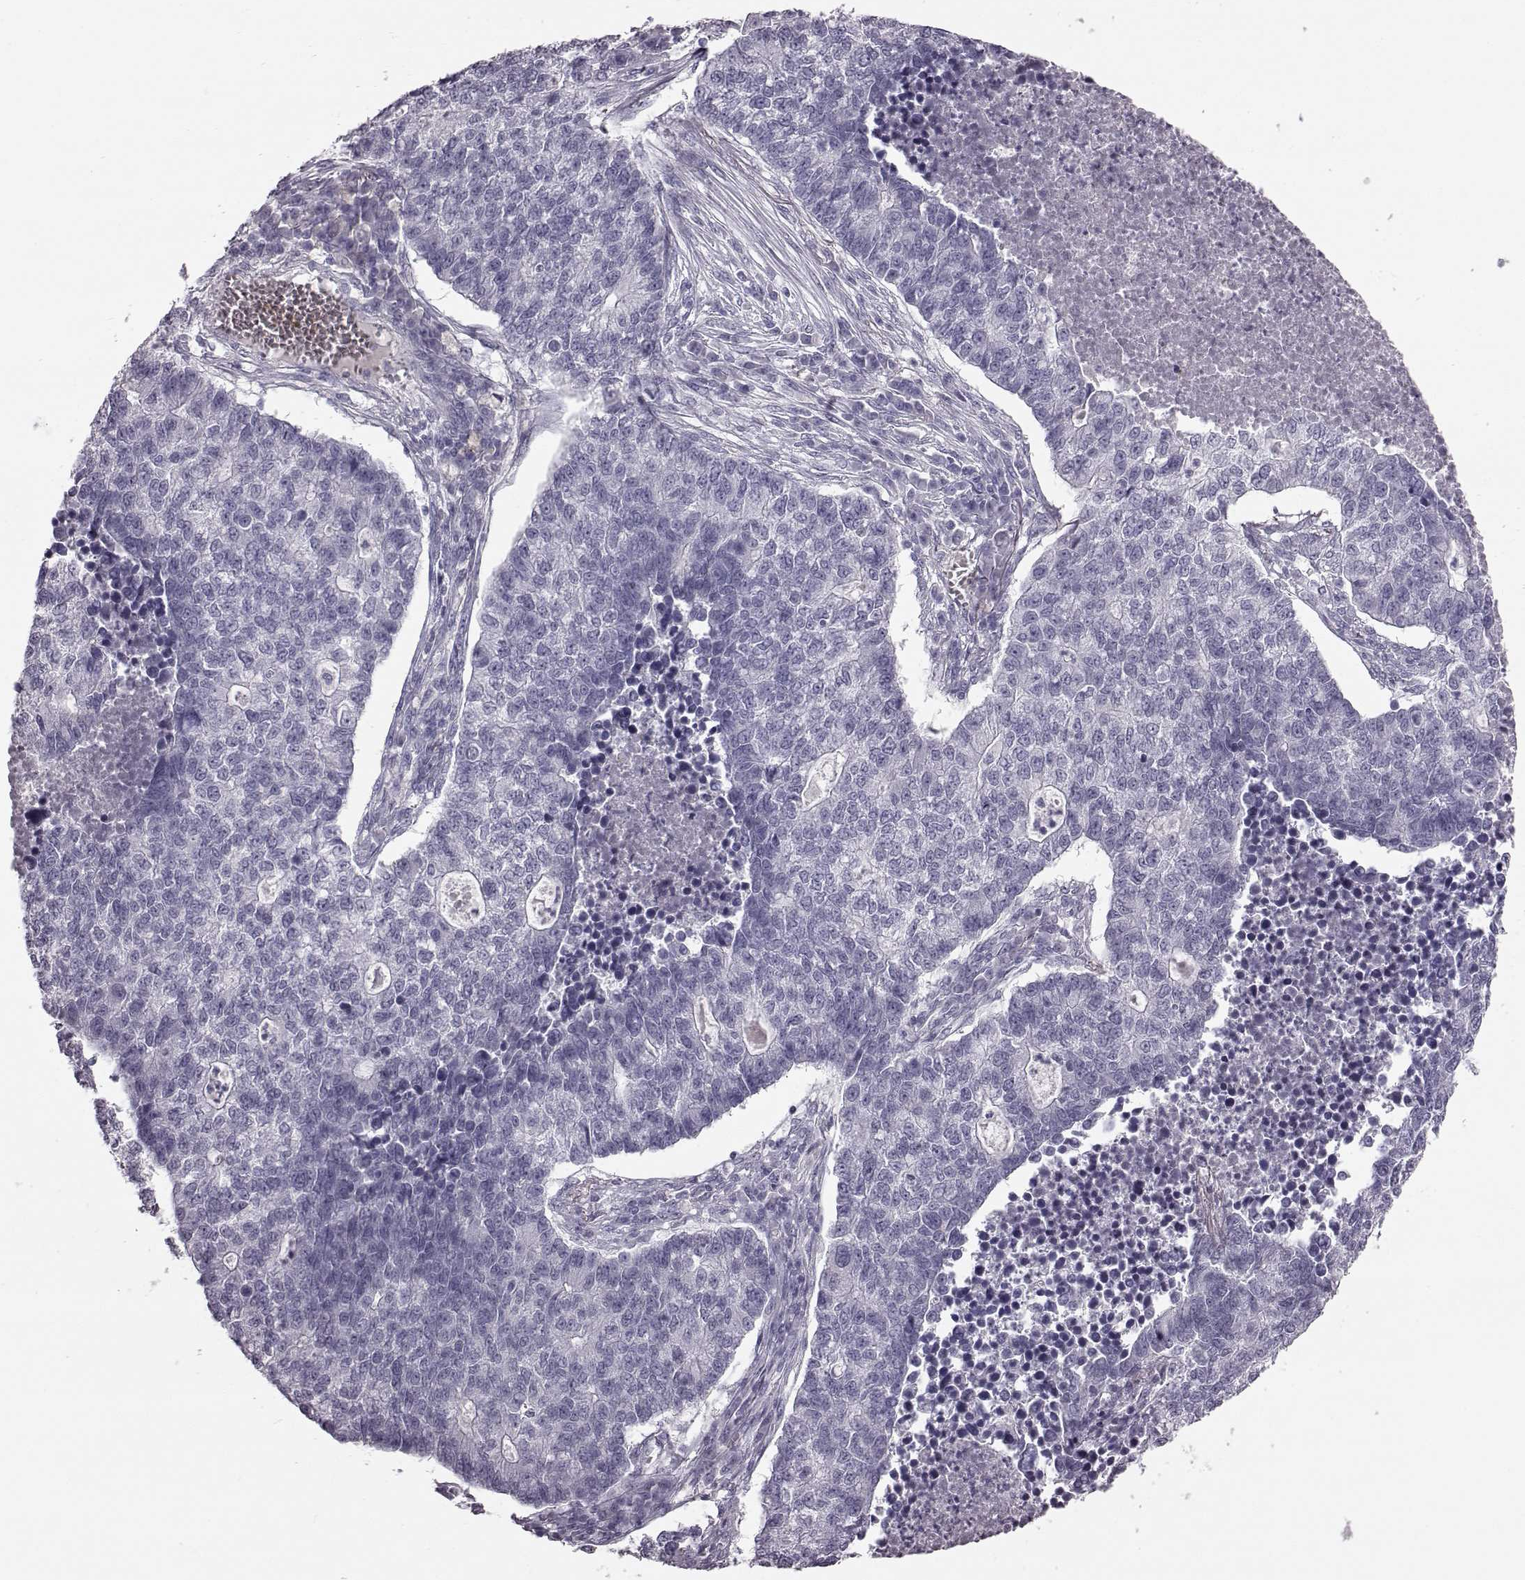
{"staining": {"intensity": "negative", "quantity": "none", "location": "none"}, "tissue": "lung cancer", "cell_type": "Tumor cells", "image_type": "cancer", "snomed": [{"axis": "morphology", "description": "Adenocarcinoma, NOS"}, {"axis": "topography", "description": "Lung"}], "caption": "This histopathology image is of lung cancer (adenocarcinoma) stained with immunohistochemistry (IHC) to label a protein in brown with the nuclei are counter-stained blue. There is no expression in tumor cells.", "gene": "ZNF433", "patient": {"sex": "male", "age": 57}}